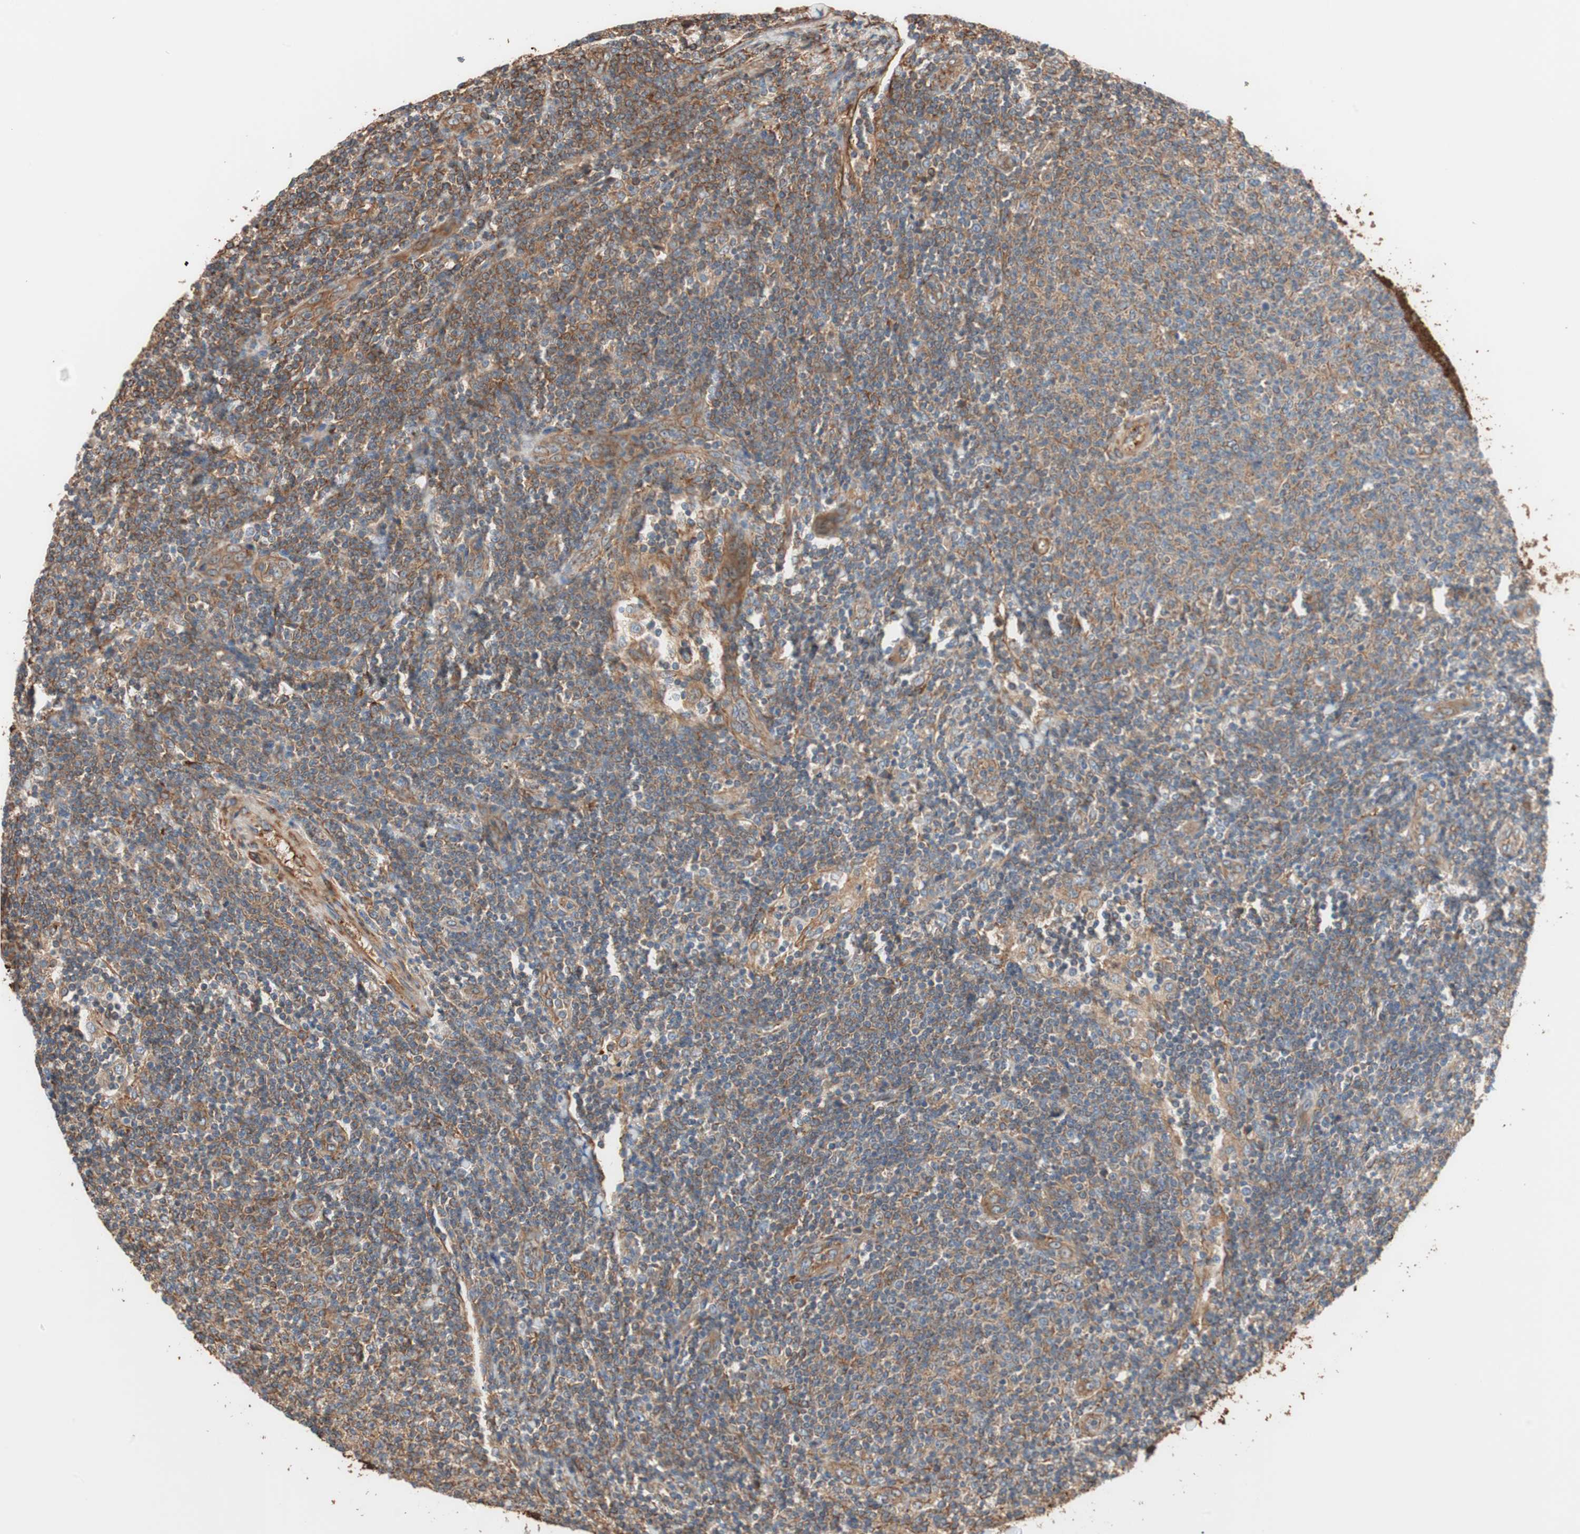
{"staining": {"intensity": "moderate", "quantity": ">75%", "location": "cytoplasmic/membranous"}, "tissue": "lymphoma", "cell_type": "Tumor cells", "image_type": "cancer", "snomed": [{"axis": "morphology", "description": "Malignant lymphoma, non-Hodgkin's type, Low grade"}, {"axis": "topography", "description": "Lymph node"}], "caption": "Human malignant lymphoma, non-Hodgkin's type (low-grade) stained with a protein marker reveals moderate staining in tumor cells.", "gene": "GPSM2", "patient": {"sex": "male", "age": 66}}